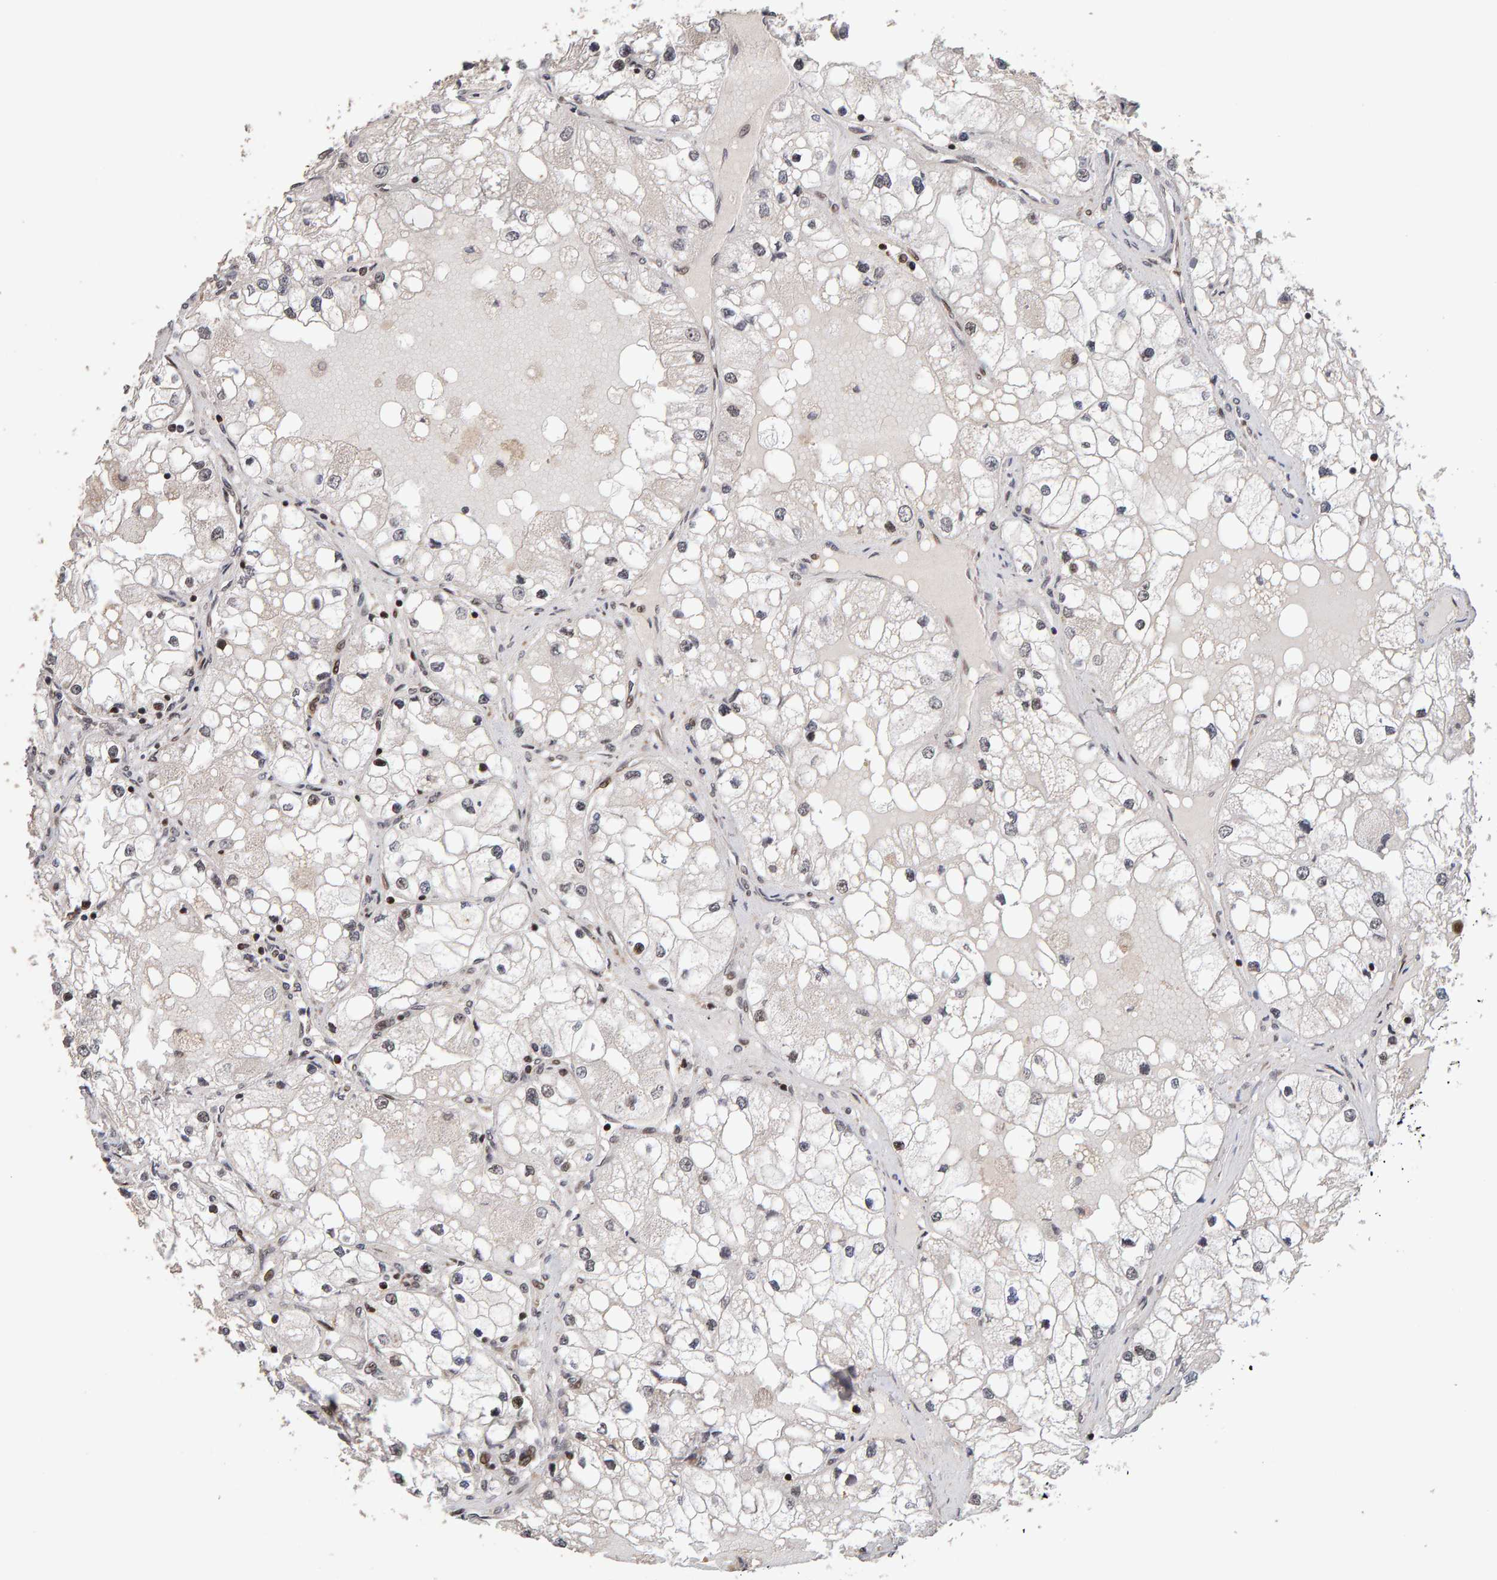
{"staining": {"intensity": "moderate", "quantity": "<25%", "location": "nuclear"}, "tissue": "renal cancer", "cell_type": "Tumor cells", "image_type": "cancer", "snomed": [{"axis": "morphology", "description": "Adenocarcinoma, NOS"}, {"axis": "topography", "description": "Kidney"}], "caption": "High-power microscopy captured an IHC micrograph of renal cancer (adenocarcinoma), revealing moderate nuclear positivity in about <25% of tumor cells.", "gene": "CHD4", "patient": {"sex": "male", "age": 68}}